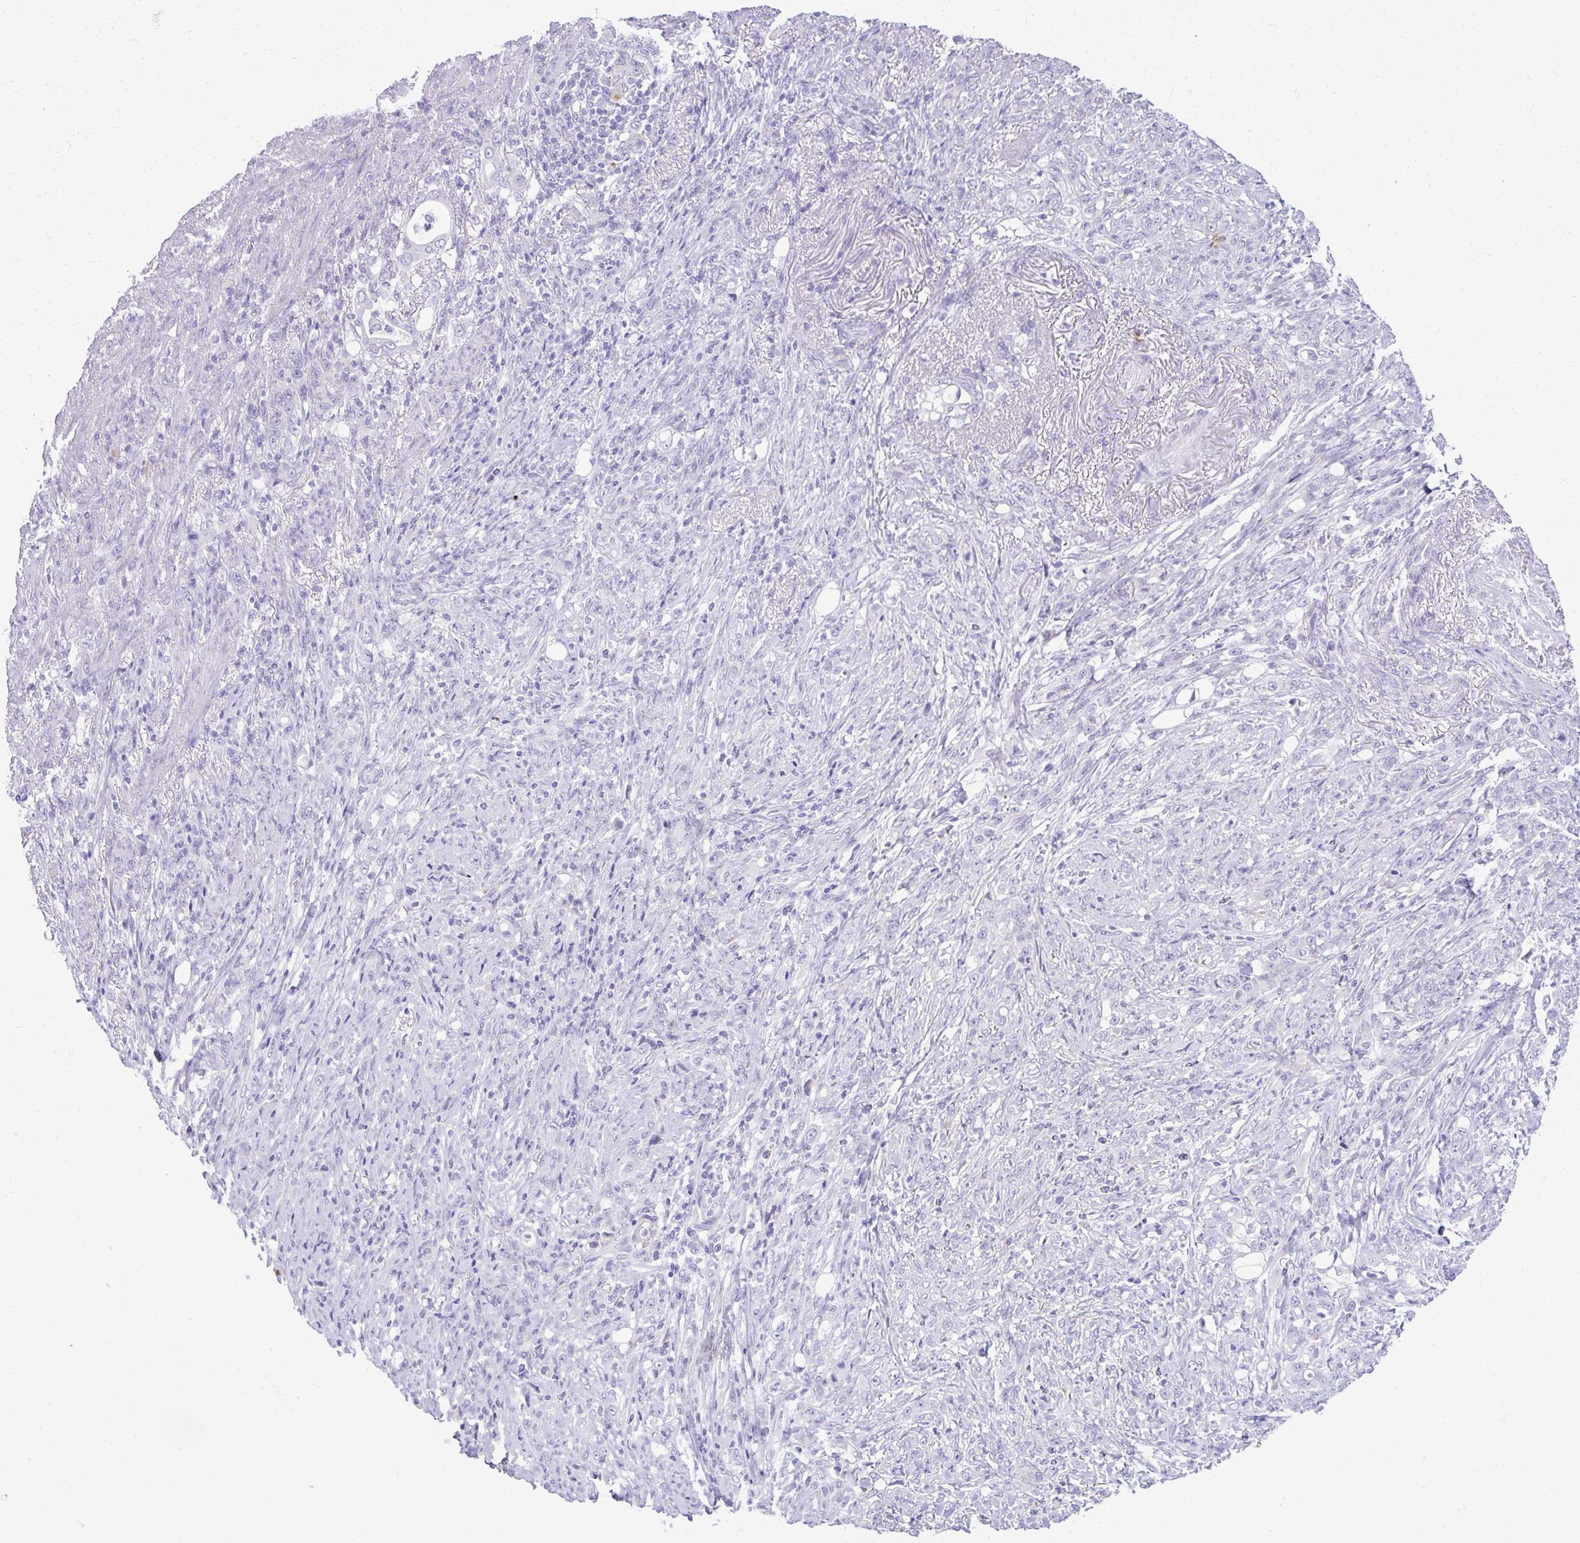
{"staining": {"intensity": "negative", "quantity": "none", "location": "none"}, "tissue": "stomach cancer", "cell_type": "Tumor cells", "image_type": "cancer", "snomed": [{"axis": "morphology", "description": "Normal tissue, NOS"}, {"axis": "morphology", "description": "Adenocarcinoma, NOS"}, {"axis": "topography", "description": "Stomach"}], "caption": "The immunohistochemistry histopathology image has no significant expression in tumor cells of stomach cancer tissue. Brightfield microscopy of immunohistochemistry (IHC) stained with DAB (3,3'-diaminobenzidine) (brown) and hematoxylin (blue), captured at high magnification.", "gene": "PRAP1", "patient": {"sex": "female", "age": 79}}